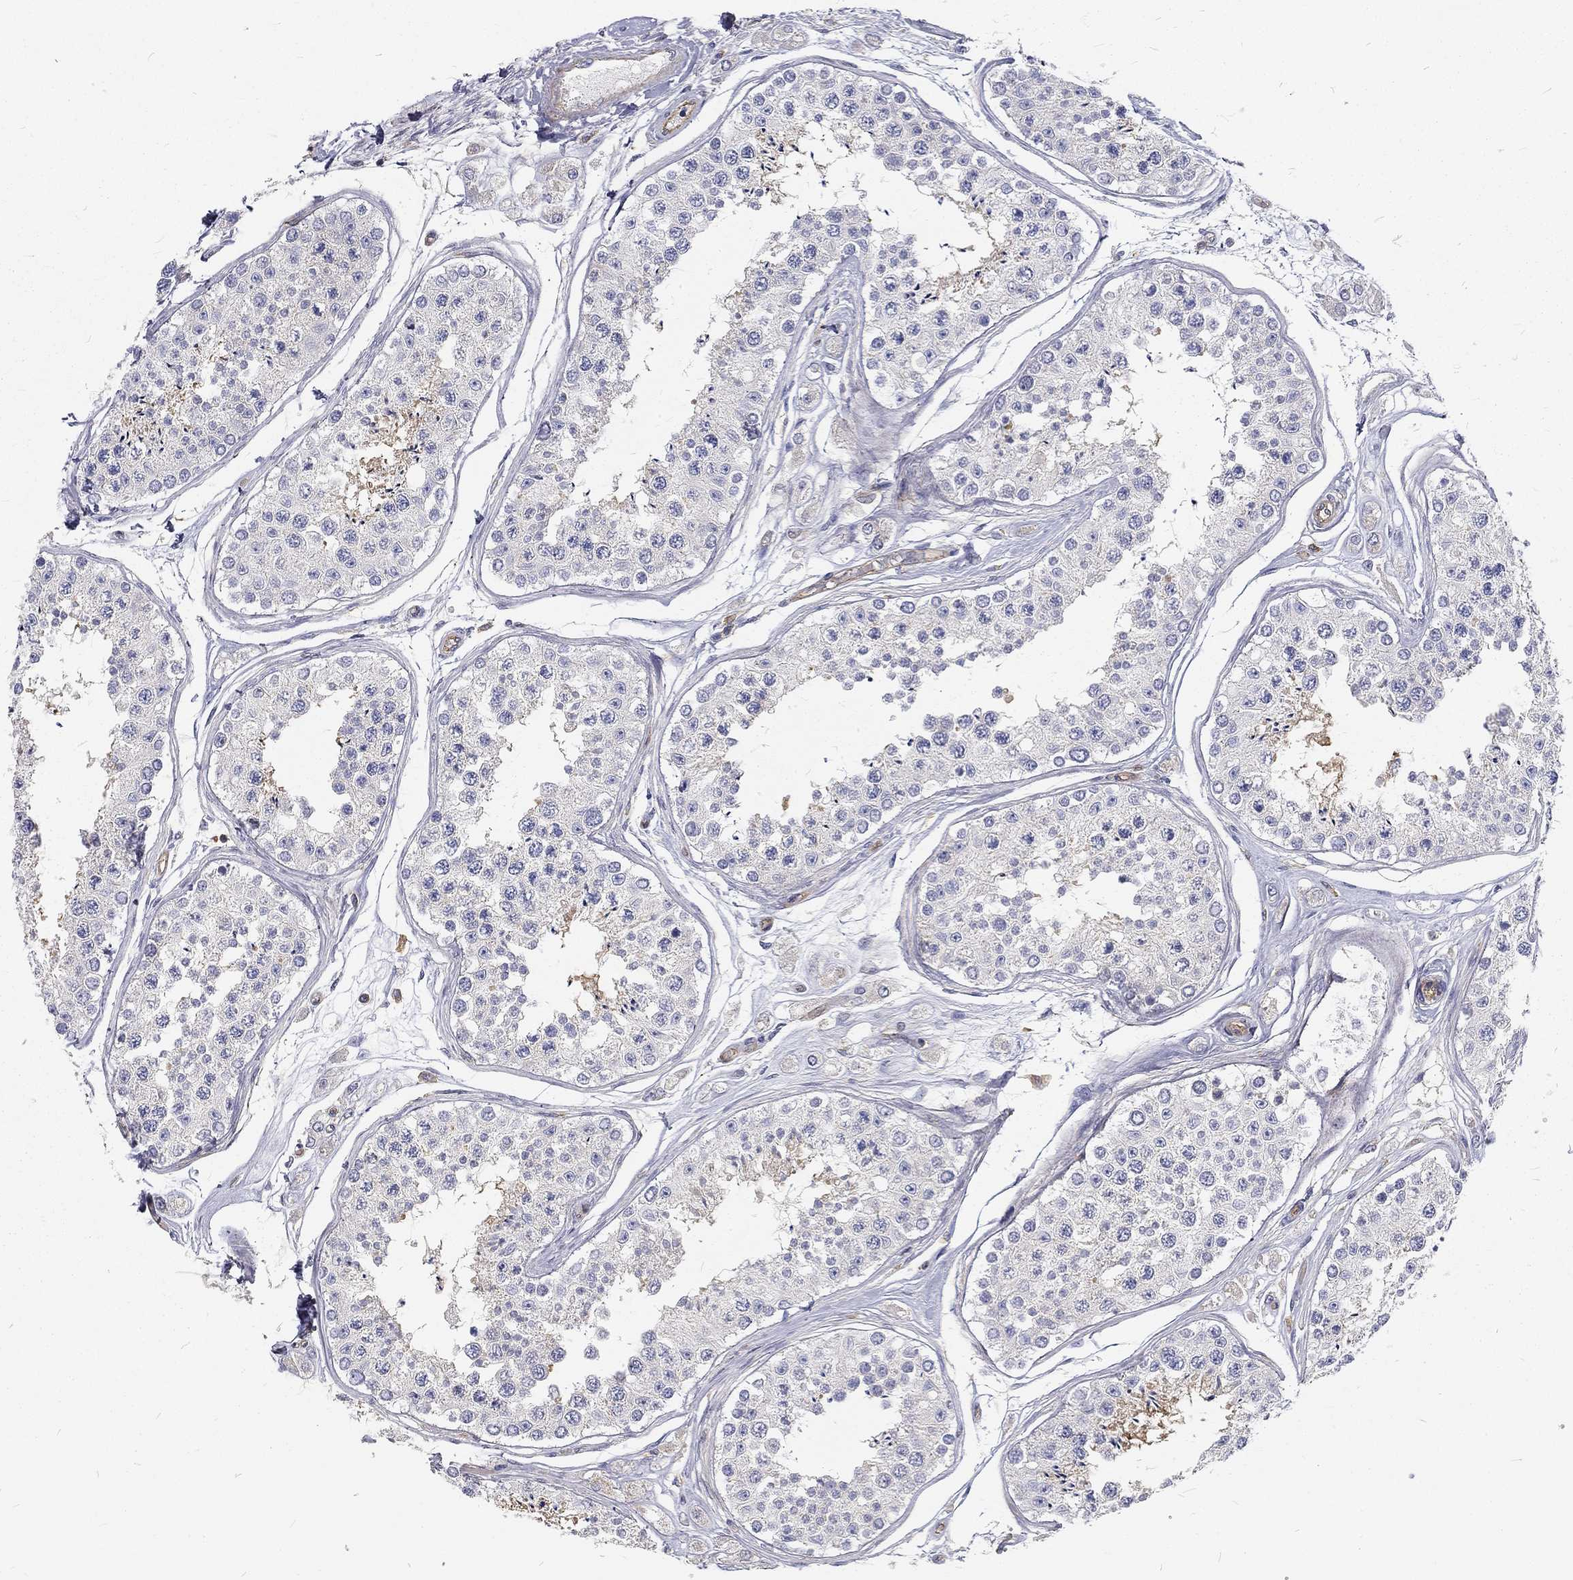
{"staining": {"intensity": "weak", "quantity": "<25%", "location": "cytoplasmic/membranous"}, "tissue": "testis", "cell_type": "Cells in seminiferous ducts", "image_type": "normal", "snomed": [{"axis": "morphology", "description": "Normal tissue, NOS"}, {"axis": "topography", "description": "Testis"}], "caption": "This is a image of immunohistochemistry staining of unremarkable testis, which shows no expression in cells in seminiferous ducts.", "gene": "MTMR11", "patient": {"sex": "male", "age": 25}}